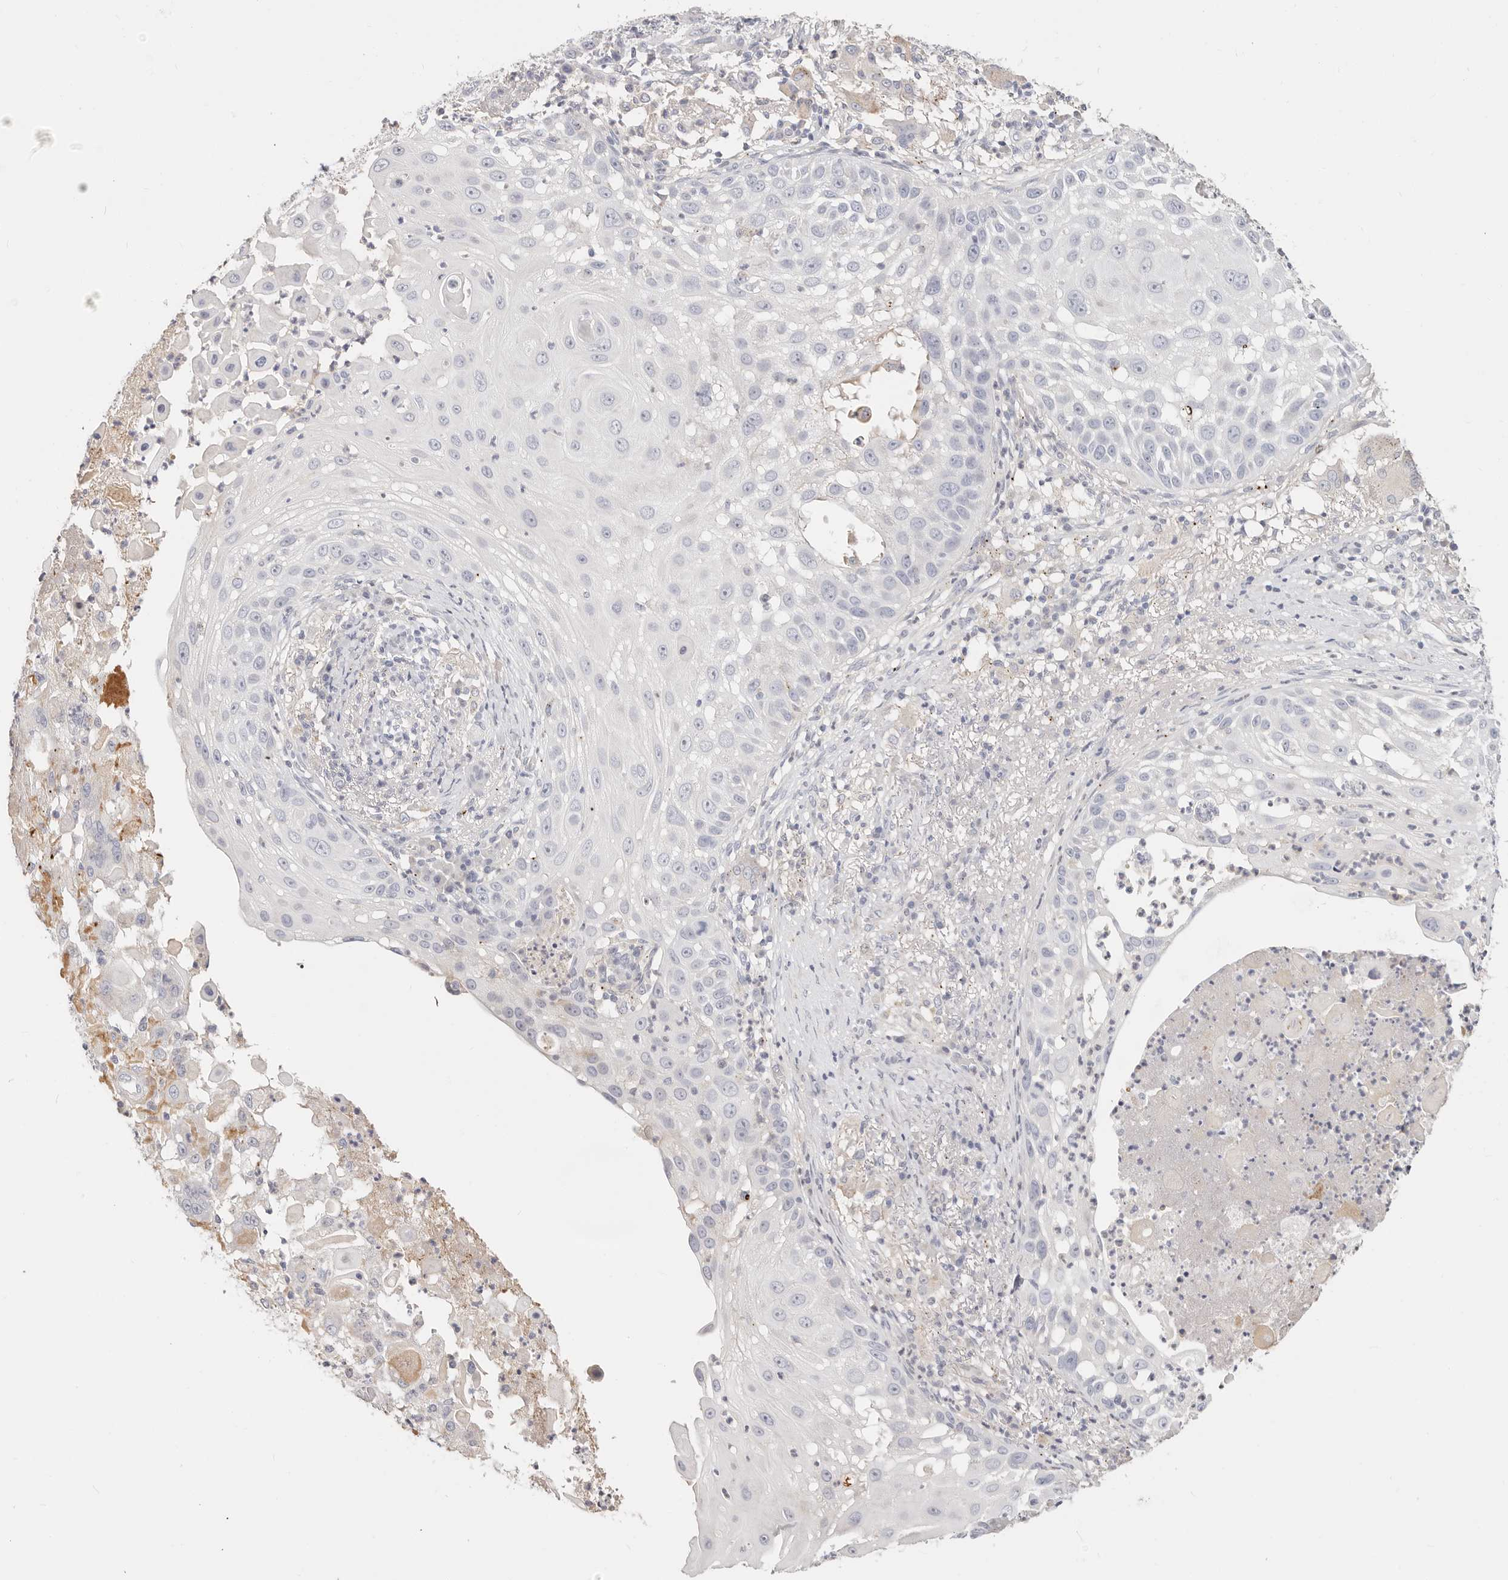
{"staining": {"intensity": "negative", "quantity": "none", "location": "none"}, "tissue": "skin cancer", "cell_type": "Tumor cells", "image_type": "cancer", "snomed": [{"axis": "morphology", "description": "Squamous cell carcinoma, NOS"}, {"axis": "topography", "description": "Skin"}], "caption": "A histopathology image of squamous cell carcinoma (skin) stained for a protein demonstrates no brown staining in tumor cells.", "gene": "ZRANB1", "patient": {"sex": "female", "age": 44}}